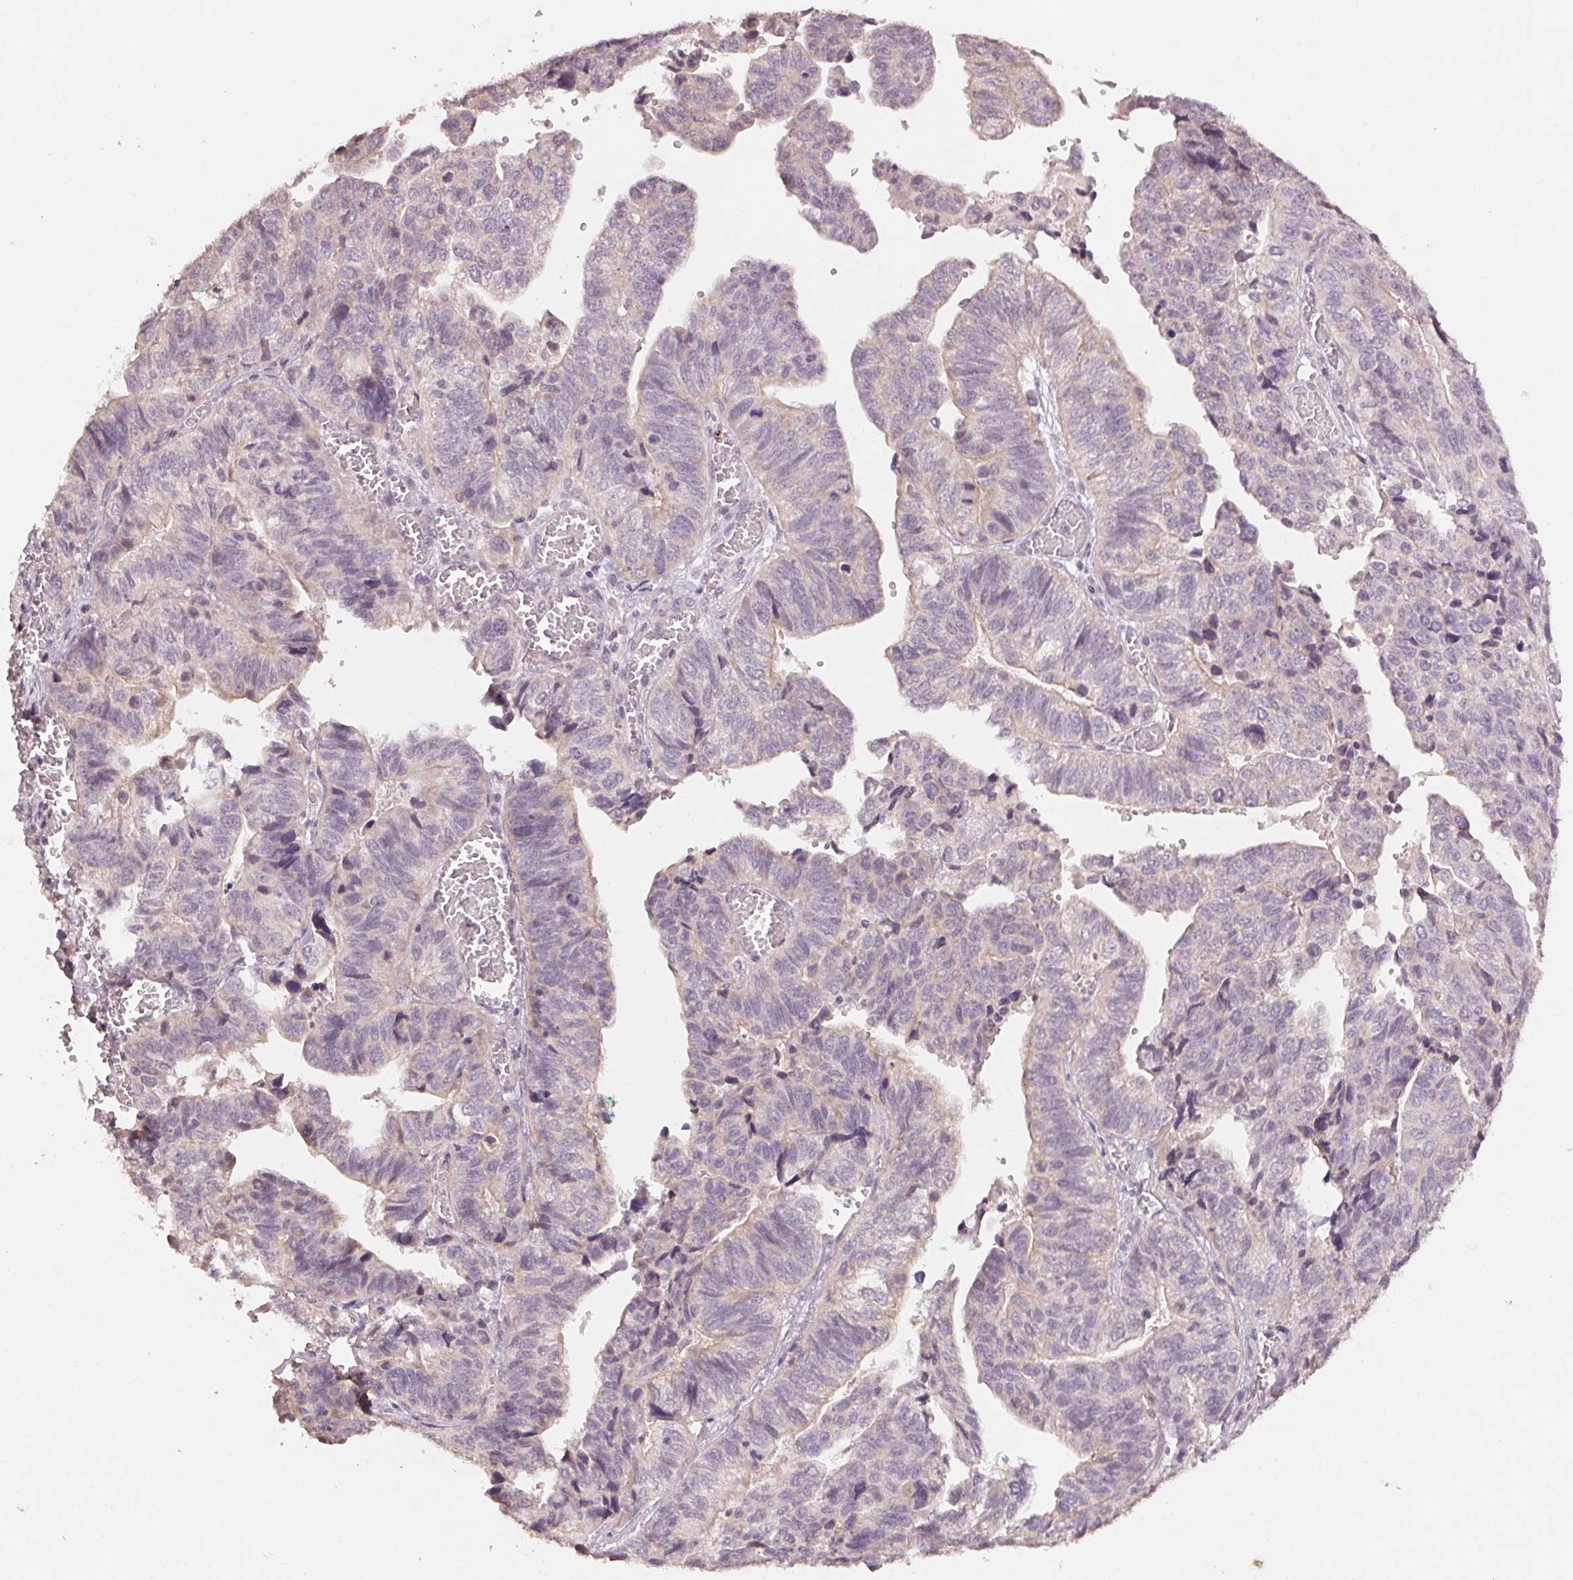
{"staining": {"intensity": "negative", "quantity": "none", "location": "none"}, "tissue": "stomach cancer", "cell_type": "Tumor cells", "image_type": "cancer", "snomed": [{"axis": "morphology", "description": "Adenocarcinoma, NOS"}, {"axis": "topography", "description": "Stomach, upper"}], "caption": "An image of stomach cancer (adenocarcinoma) stained for a protein demonstrates no brown staining in tumor cells.", "gene": "KLRC3", "patient": {"sex": "female", "age": 67}}